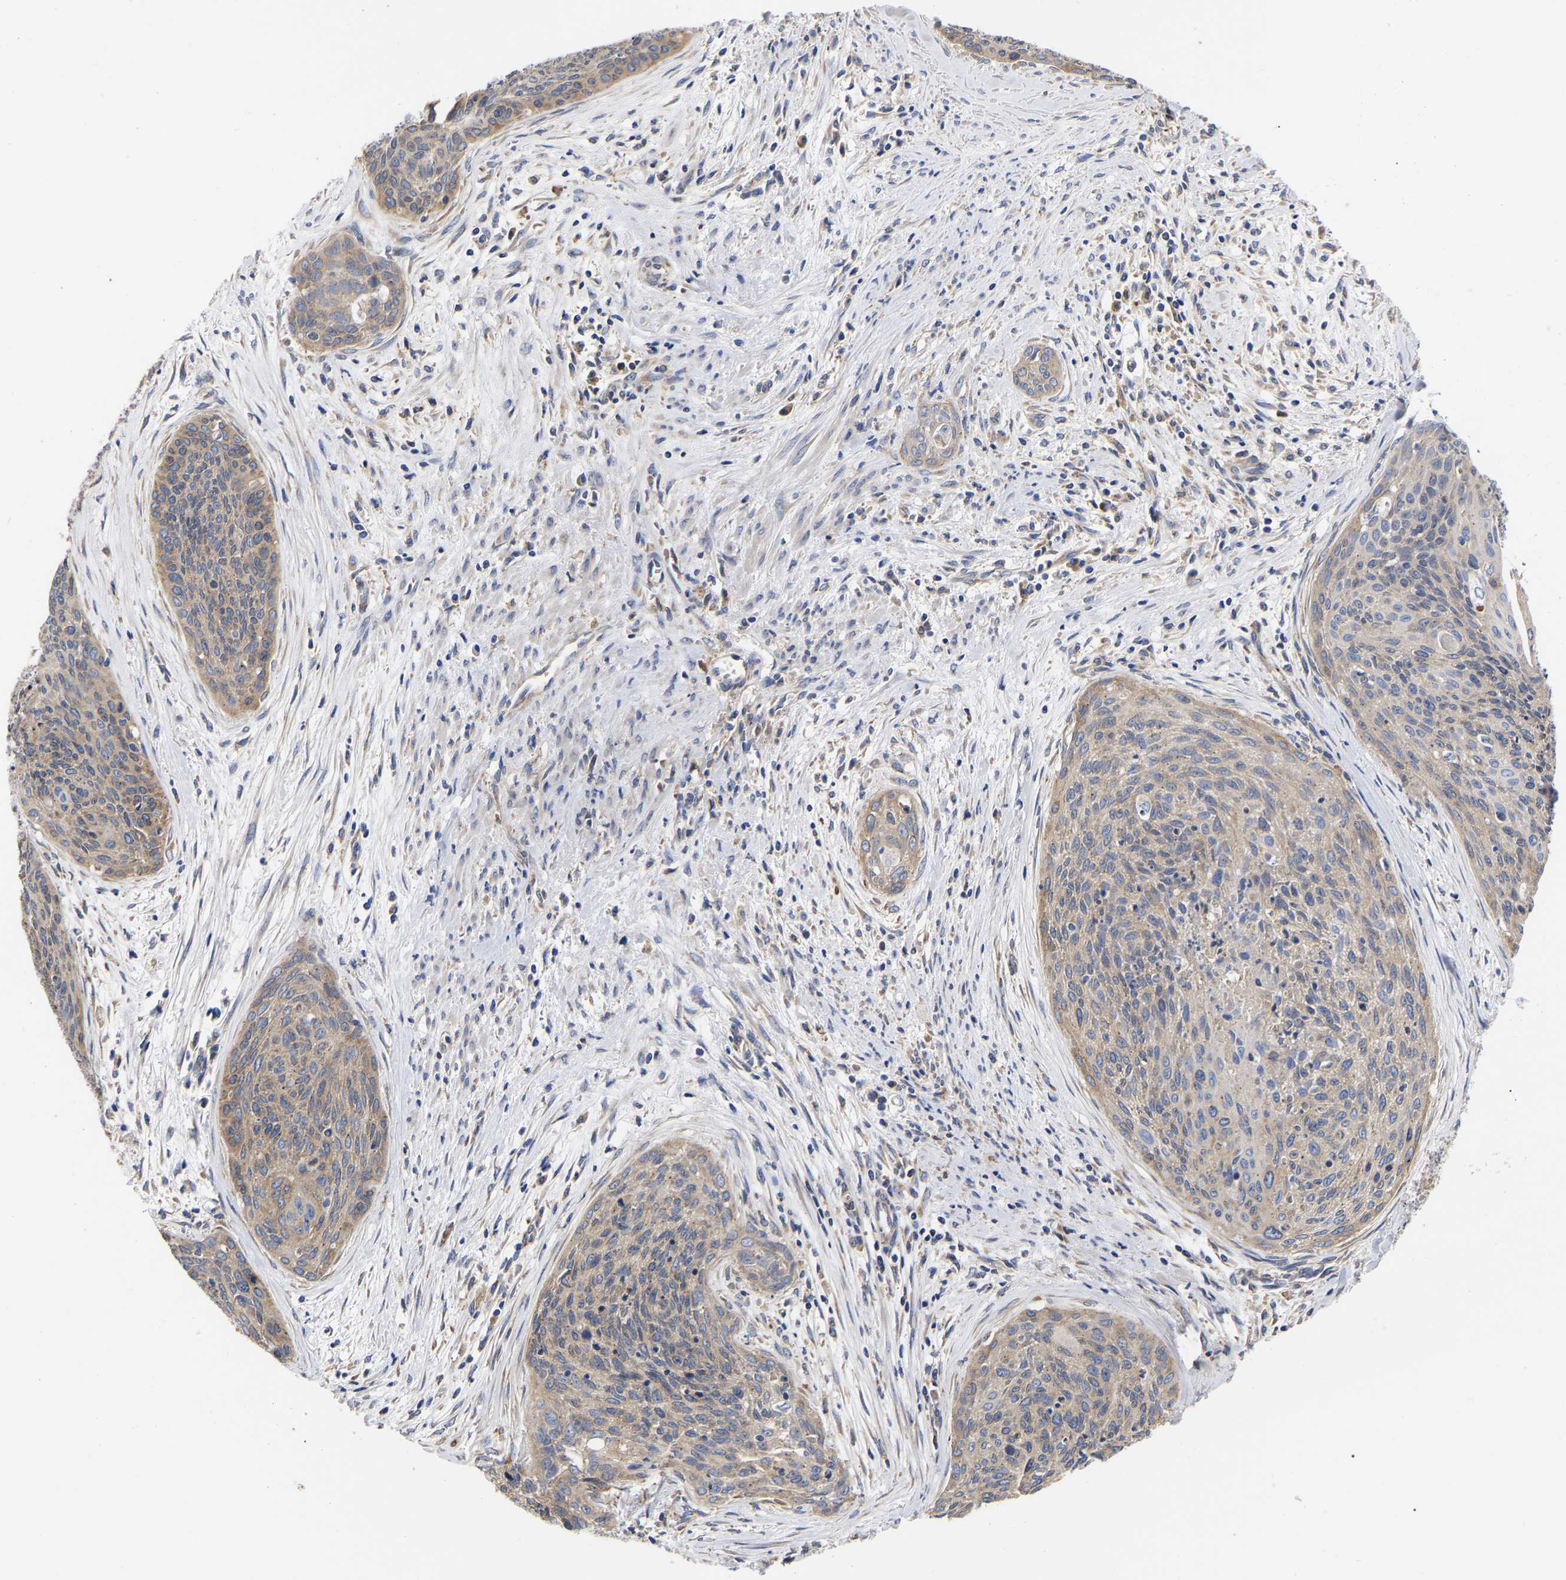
{"staining": {"intensity": "moderate", "quantity": ">75%", "location": "cytoplasmic/membranous"}, "tissue": "cervical cancer", "cell_type": "Tumor cells", "image_type": "cancer", "snomed": [{"axis": "morphology", "description": "Squamous cell carcinoma, NOS"}, {"axis": "topography", "description": "Cervix"}], "caption": "Human cervical cancer stained for a protein (brown) displays moderate cytoplasmic/membranous positive positivity in about >75% of tumor cells.", "gene": "CFAP298", "patient": {"sex": "female", "age": 55}}